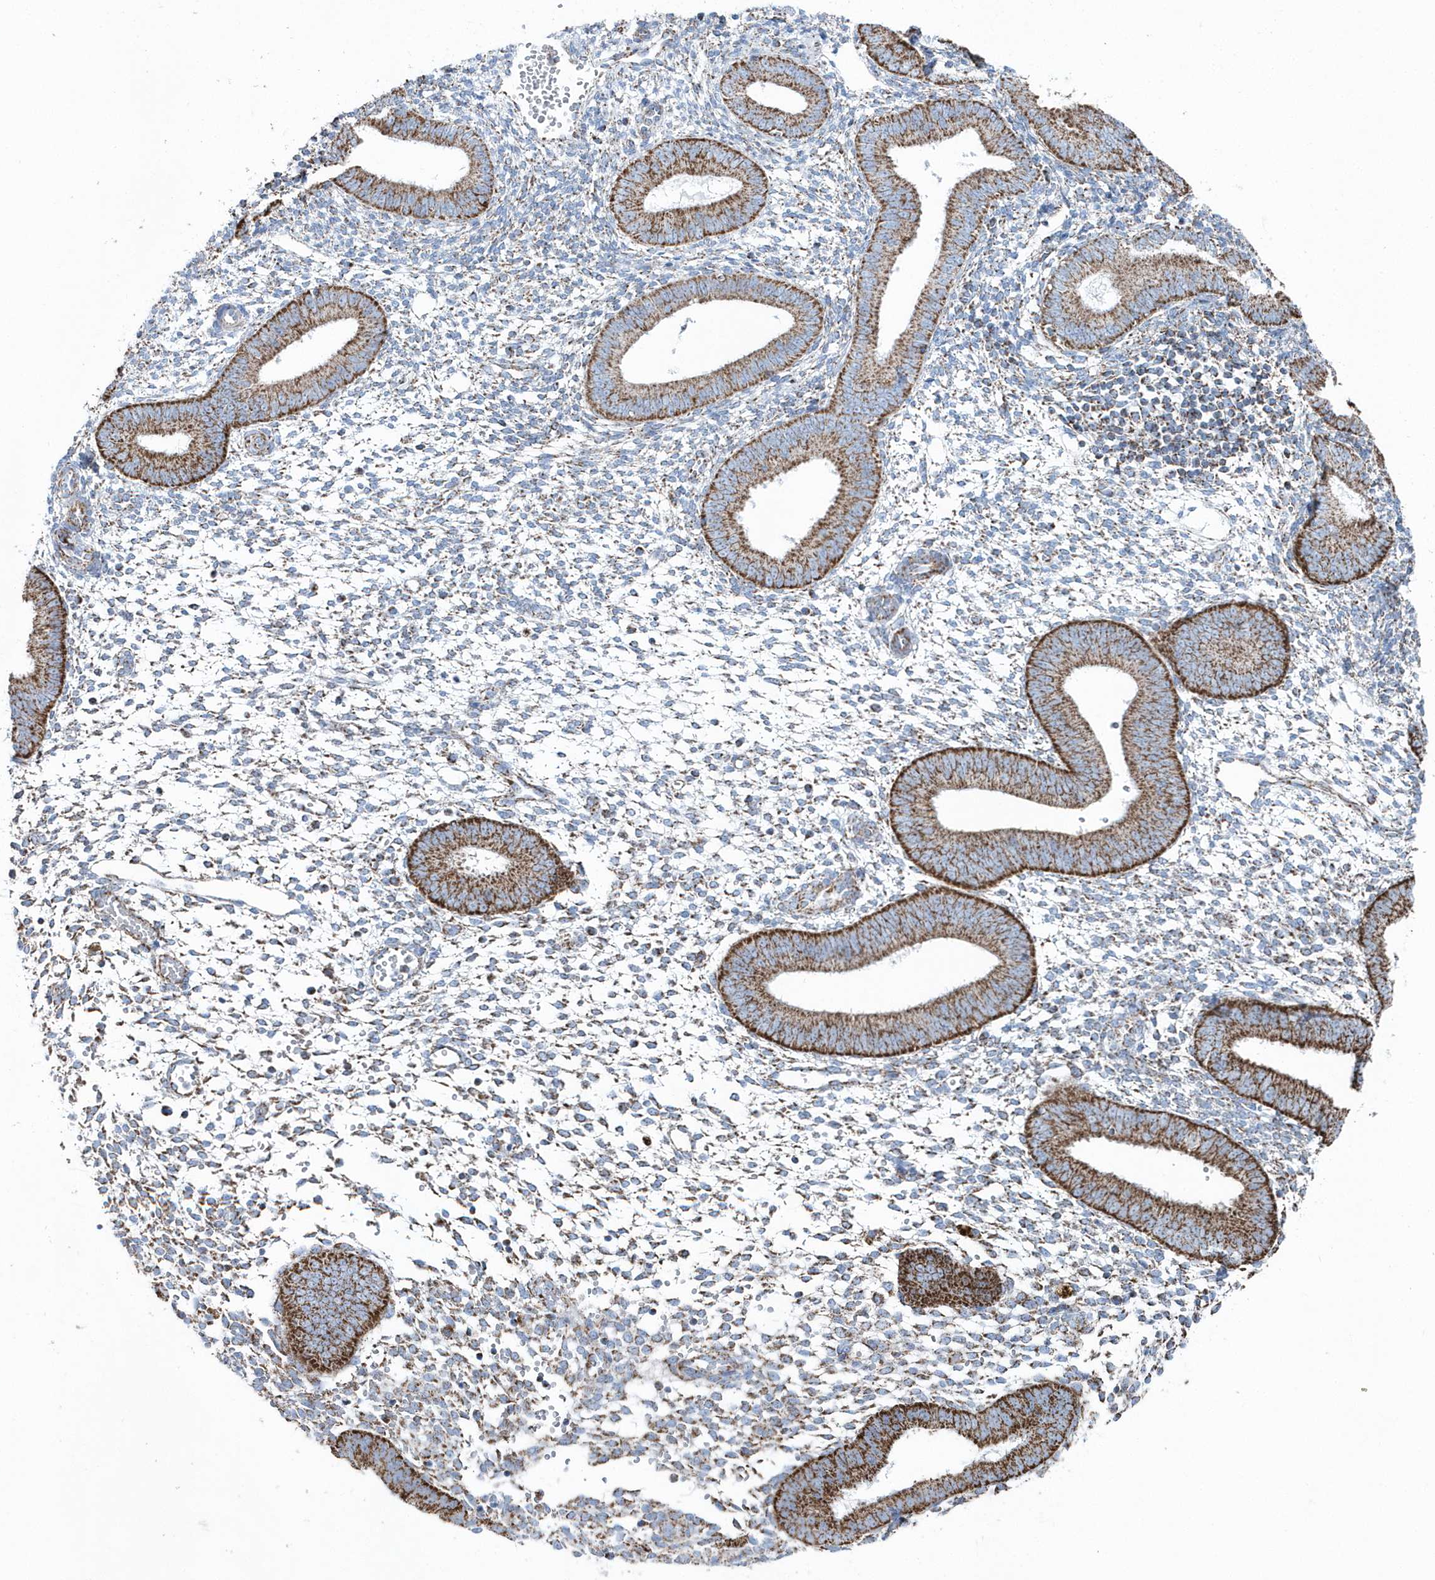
{"staining": {"intensity": "moderate", "quantity": "25%-75%", "location": "cytoplasmic/membranous"}, "tissue": "endometrium", "cell_type": "Cells in endometrial stroma", "image_type": "normal", "snomed": [{"axis": "morphology", "description": "Normal tissue, NOS"}, {"axis": "topography", "description": "Uterus"}, {"axis": "topography", "description": "Endometrium"}], "caption": "Protein analysis of benign endometrium exhibits moderate cytoplasmic/membranous expression in about 25%-75% of cells in endometrial stroma. (Stains: DAB (3,3'-diaminobenzidine) in brown, nuclei in blue, Microscopy: brightfield microscopy at high magnification).", "gene": "TMCO6", "patient": {"sex": "female", "age": 48}}